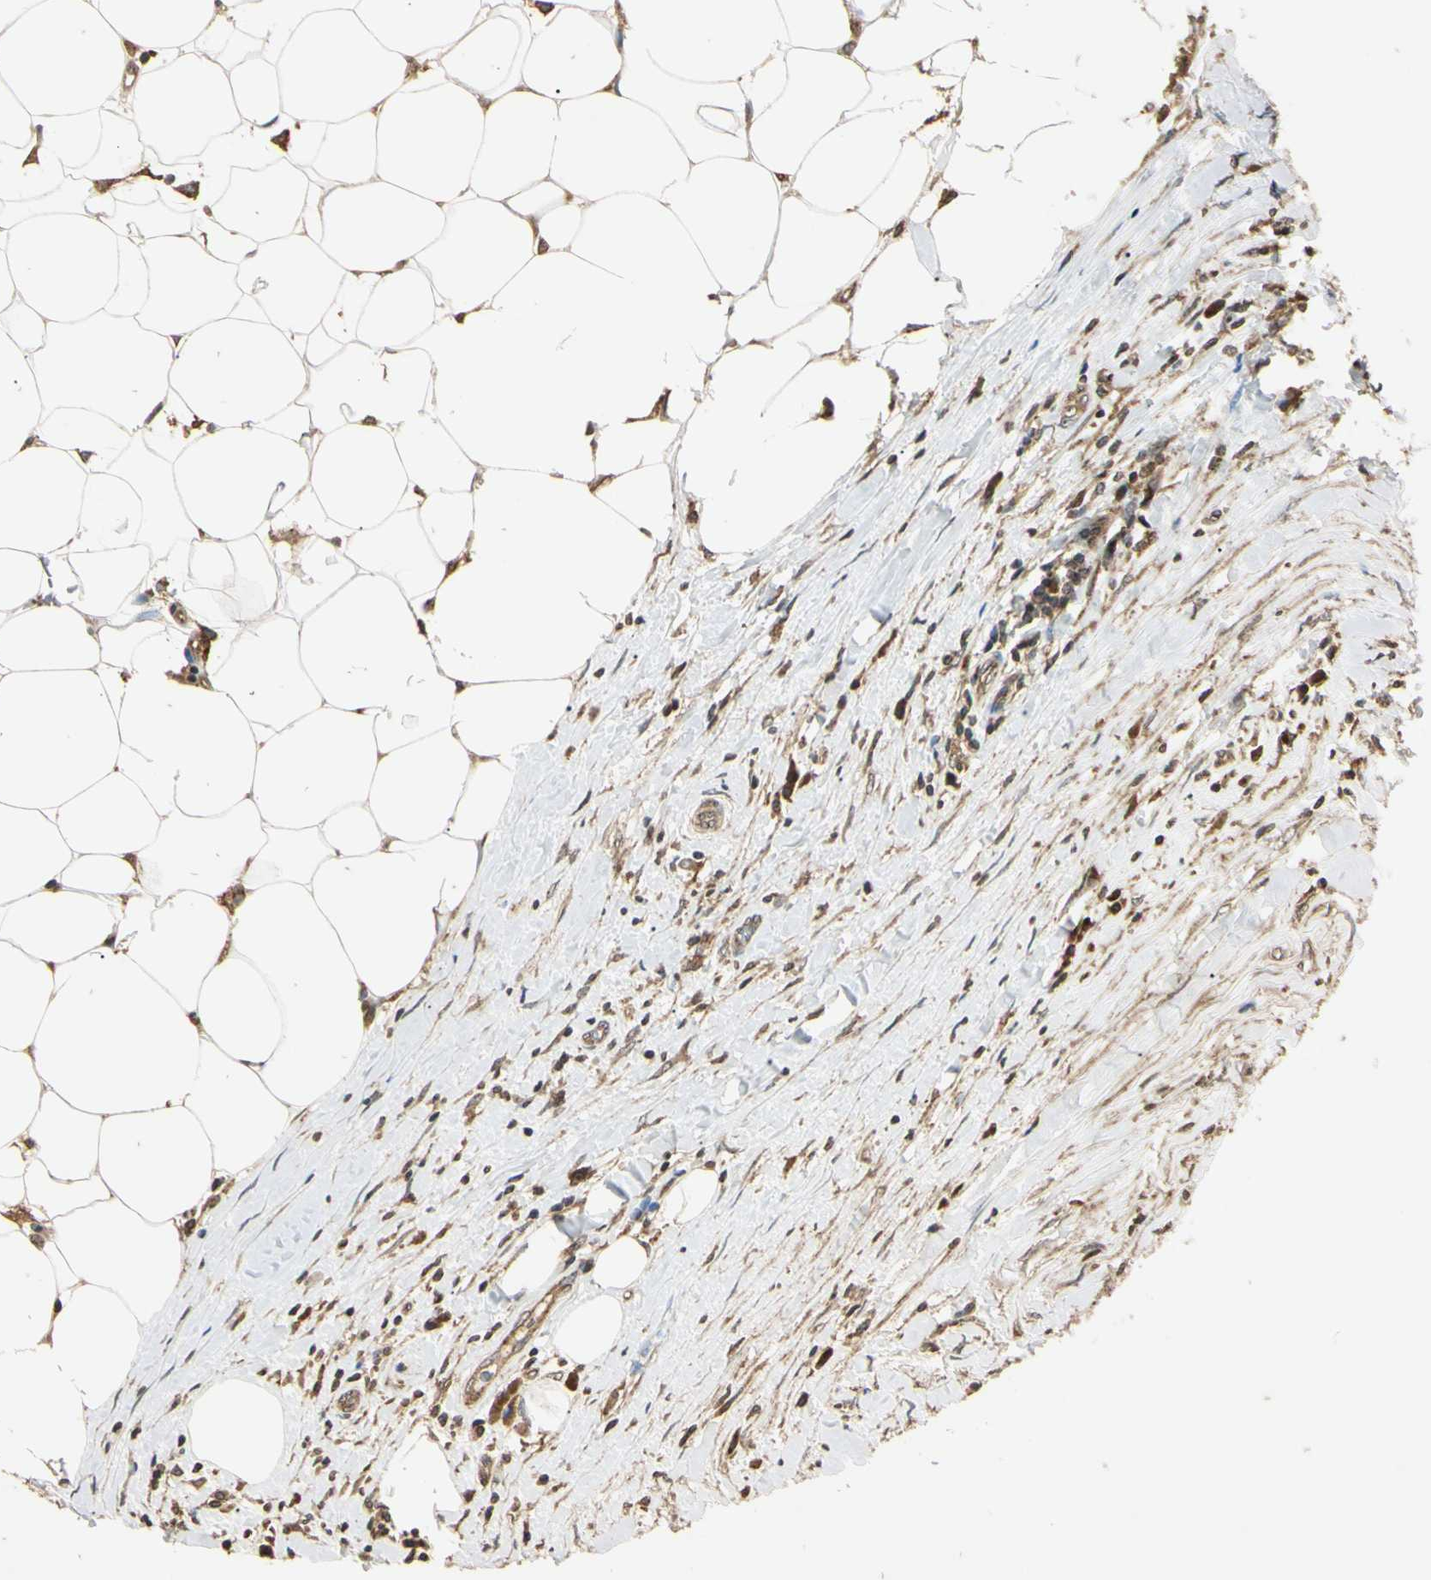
{"staining": {"intensity": "moderate", "quantity": "25%-75%", "location": "cytoplasmic/membranous"}, "tissue": "thyroid cancer", "cell_type": "Tumor cells", "image_type": "cancer", "snomed": [{"axis": "morphology", "description": "Papillary adenocarcinoma, NOS"}, {"axis": "topography", "description": "Thyroid gland"}], "caption": "This micrograph reveals papillary adenocarcinoma (thyroid) stained with immunohistochemistry (IHC) to label a protein in brown. The cytoplasmic/membranous of tumor cells show moderate positivity for the protein. Nuclei are counter-stained blue.", "gene": "EPN1", "patient": {"sex": "male", "age": 33}}